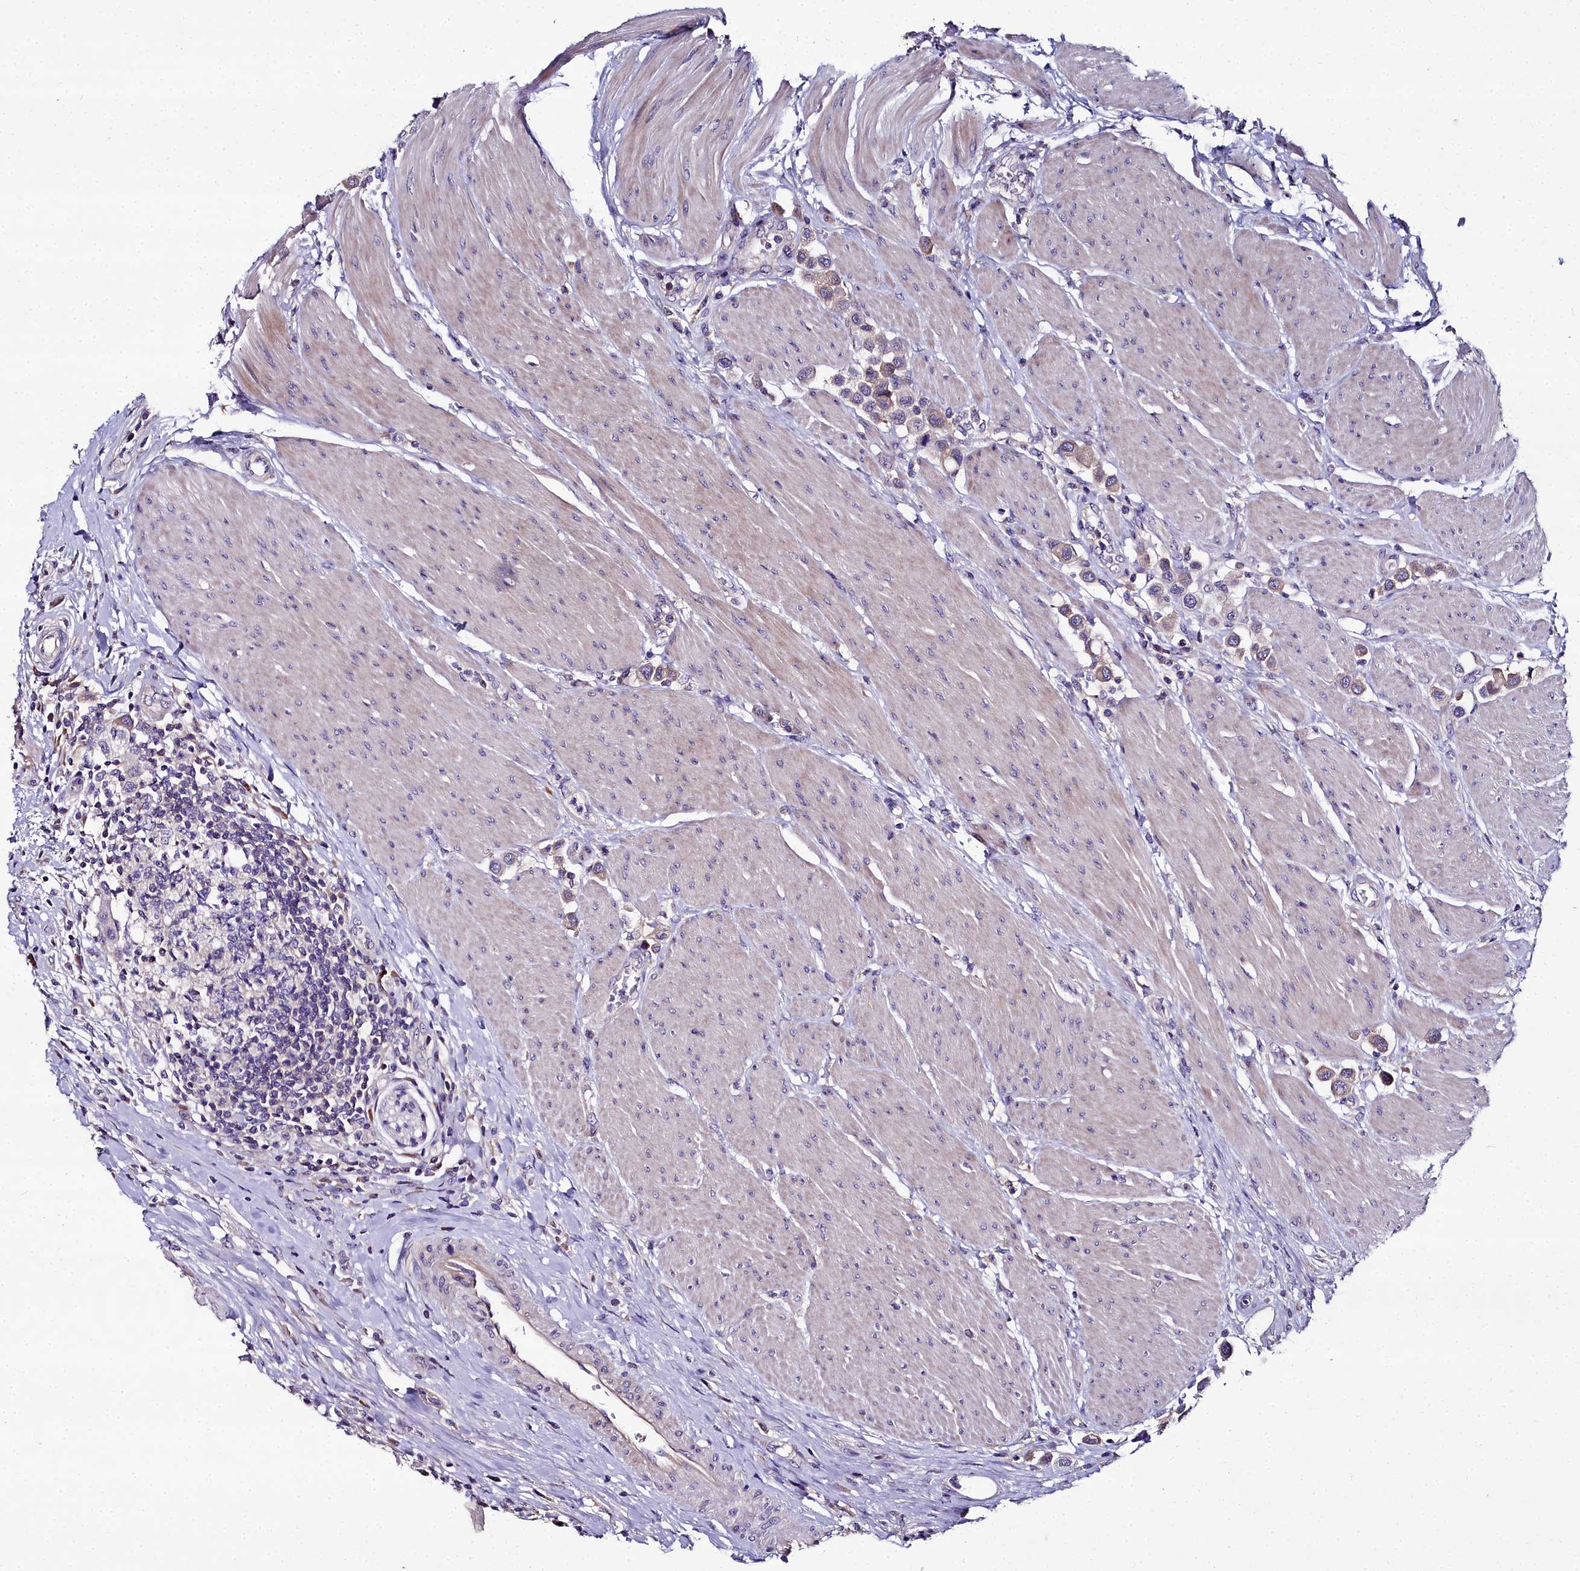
{"staining": {"intensity": "weak", "quantity": ">75%", "location": "cytoplasmic/membranous"}, "tissue": "urothelial cancer", "cell_type": "Tumor cells", "image_type": "cancer", "snomed": [{"axis": "morphology", "description": "Urothelial carcinoma, High grade"}, {"axis": "topography", "description": "Urinary bladder"}], "caption": "An image showing weak cytoplasmic/membranous positivity in approximately >75% of tumor cells in urothelial cancer, as visualized by brown immunohistochemical staining.", "gene": "NT5M", "patient": {"sex": "male", "age": 50}}